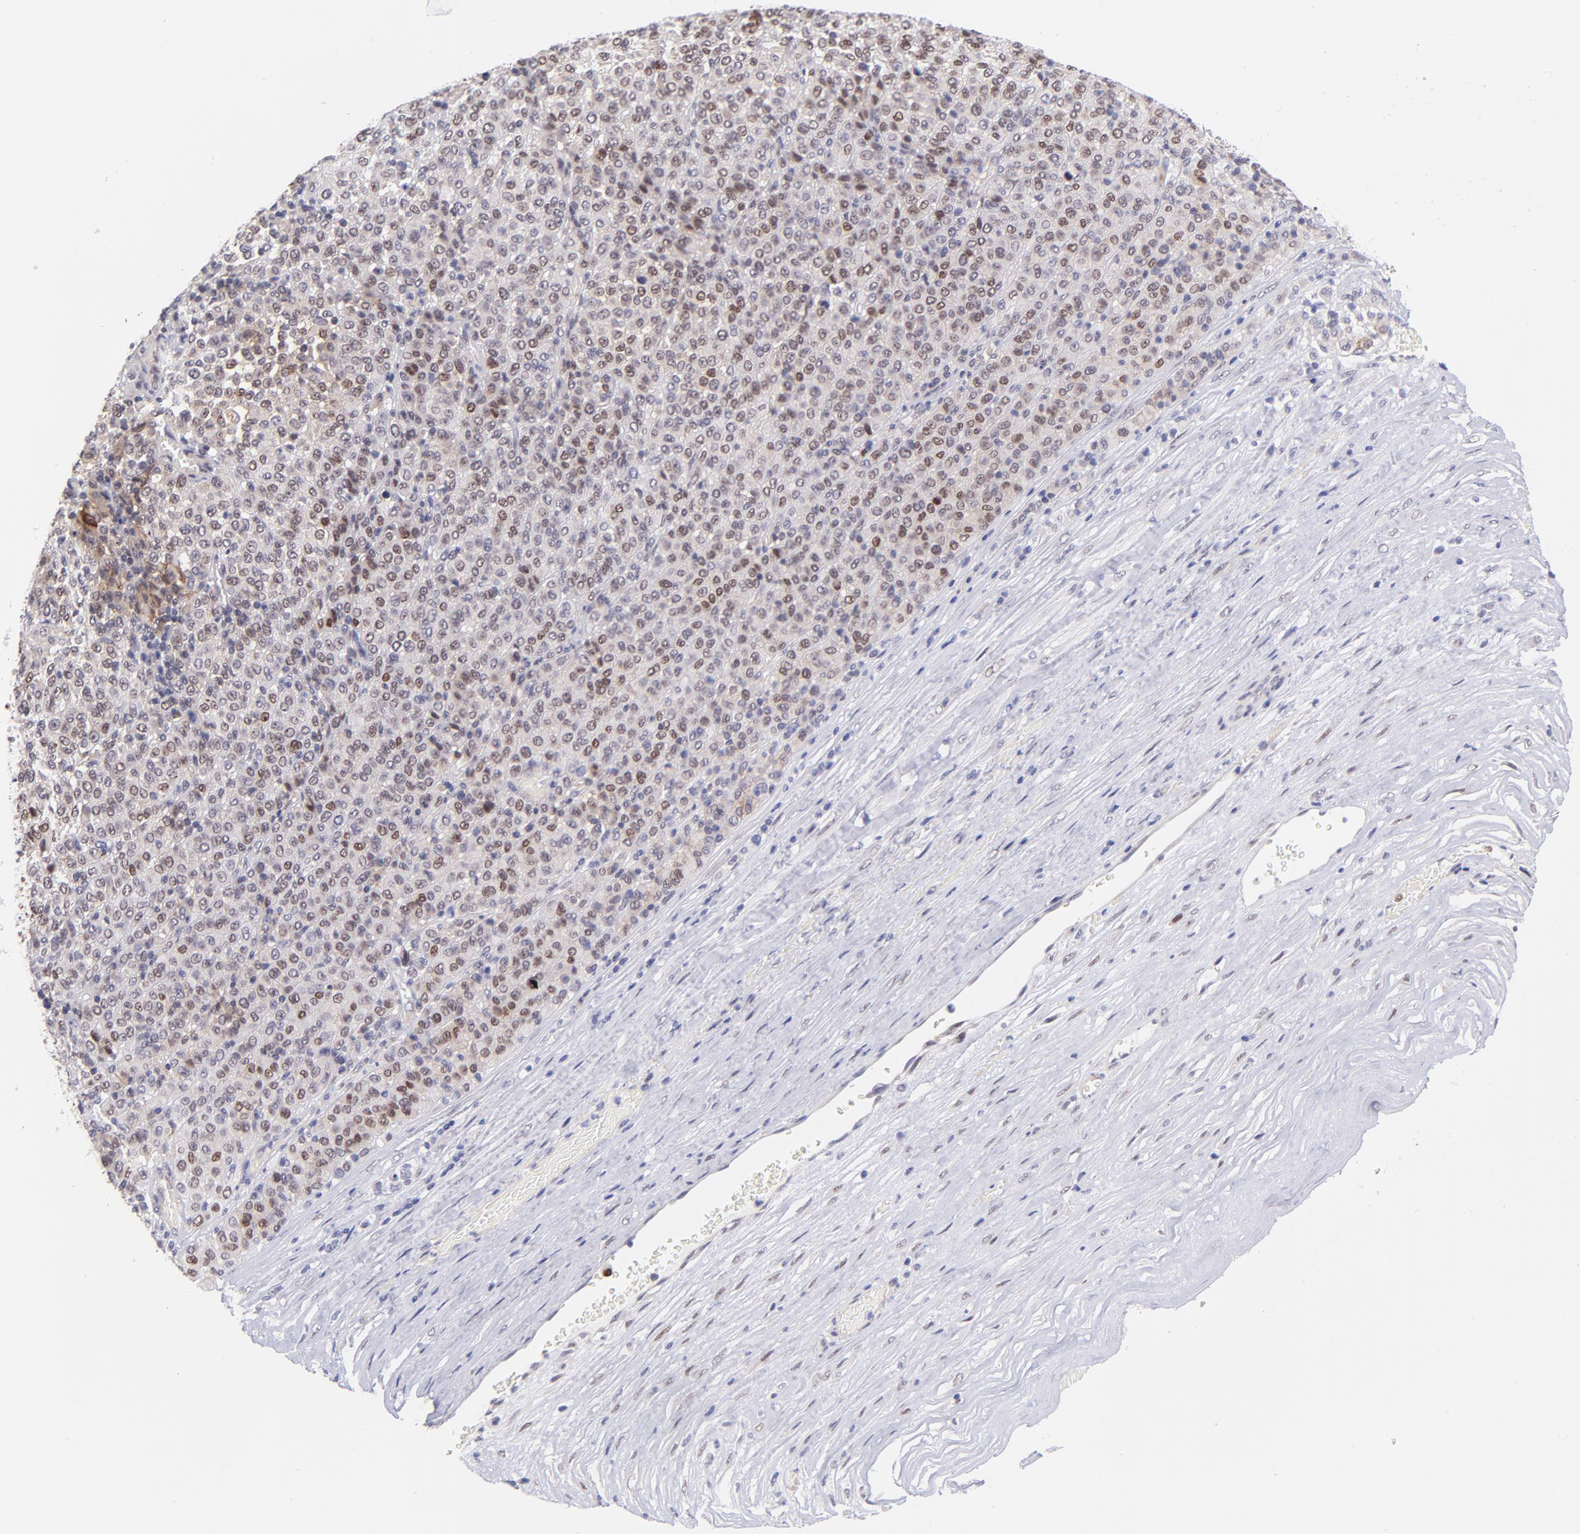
{"staining": {"intensity": "moderate", "quantity": "25%-75%", "location": "nuclear"}, "tissue": "melanoma", "cell_type": "Tumor cells", "image_type": "cancer", "snomed": [{"axis": "morphology", "description": "Malignant melanoma, Metastatic site"}, {"axis": "topography", "description": "Pancreas"}], "caption": "Immunohistochemical staining of human malignant melanoma (metastatic site) displays medium levels of moderate nuclear protein positivity in about 25%-75% of tumor cells.", "gene": "SOX6", "patient": {"sex": "female", "age": 30}}